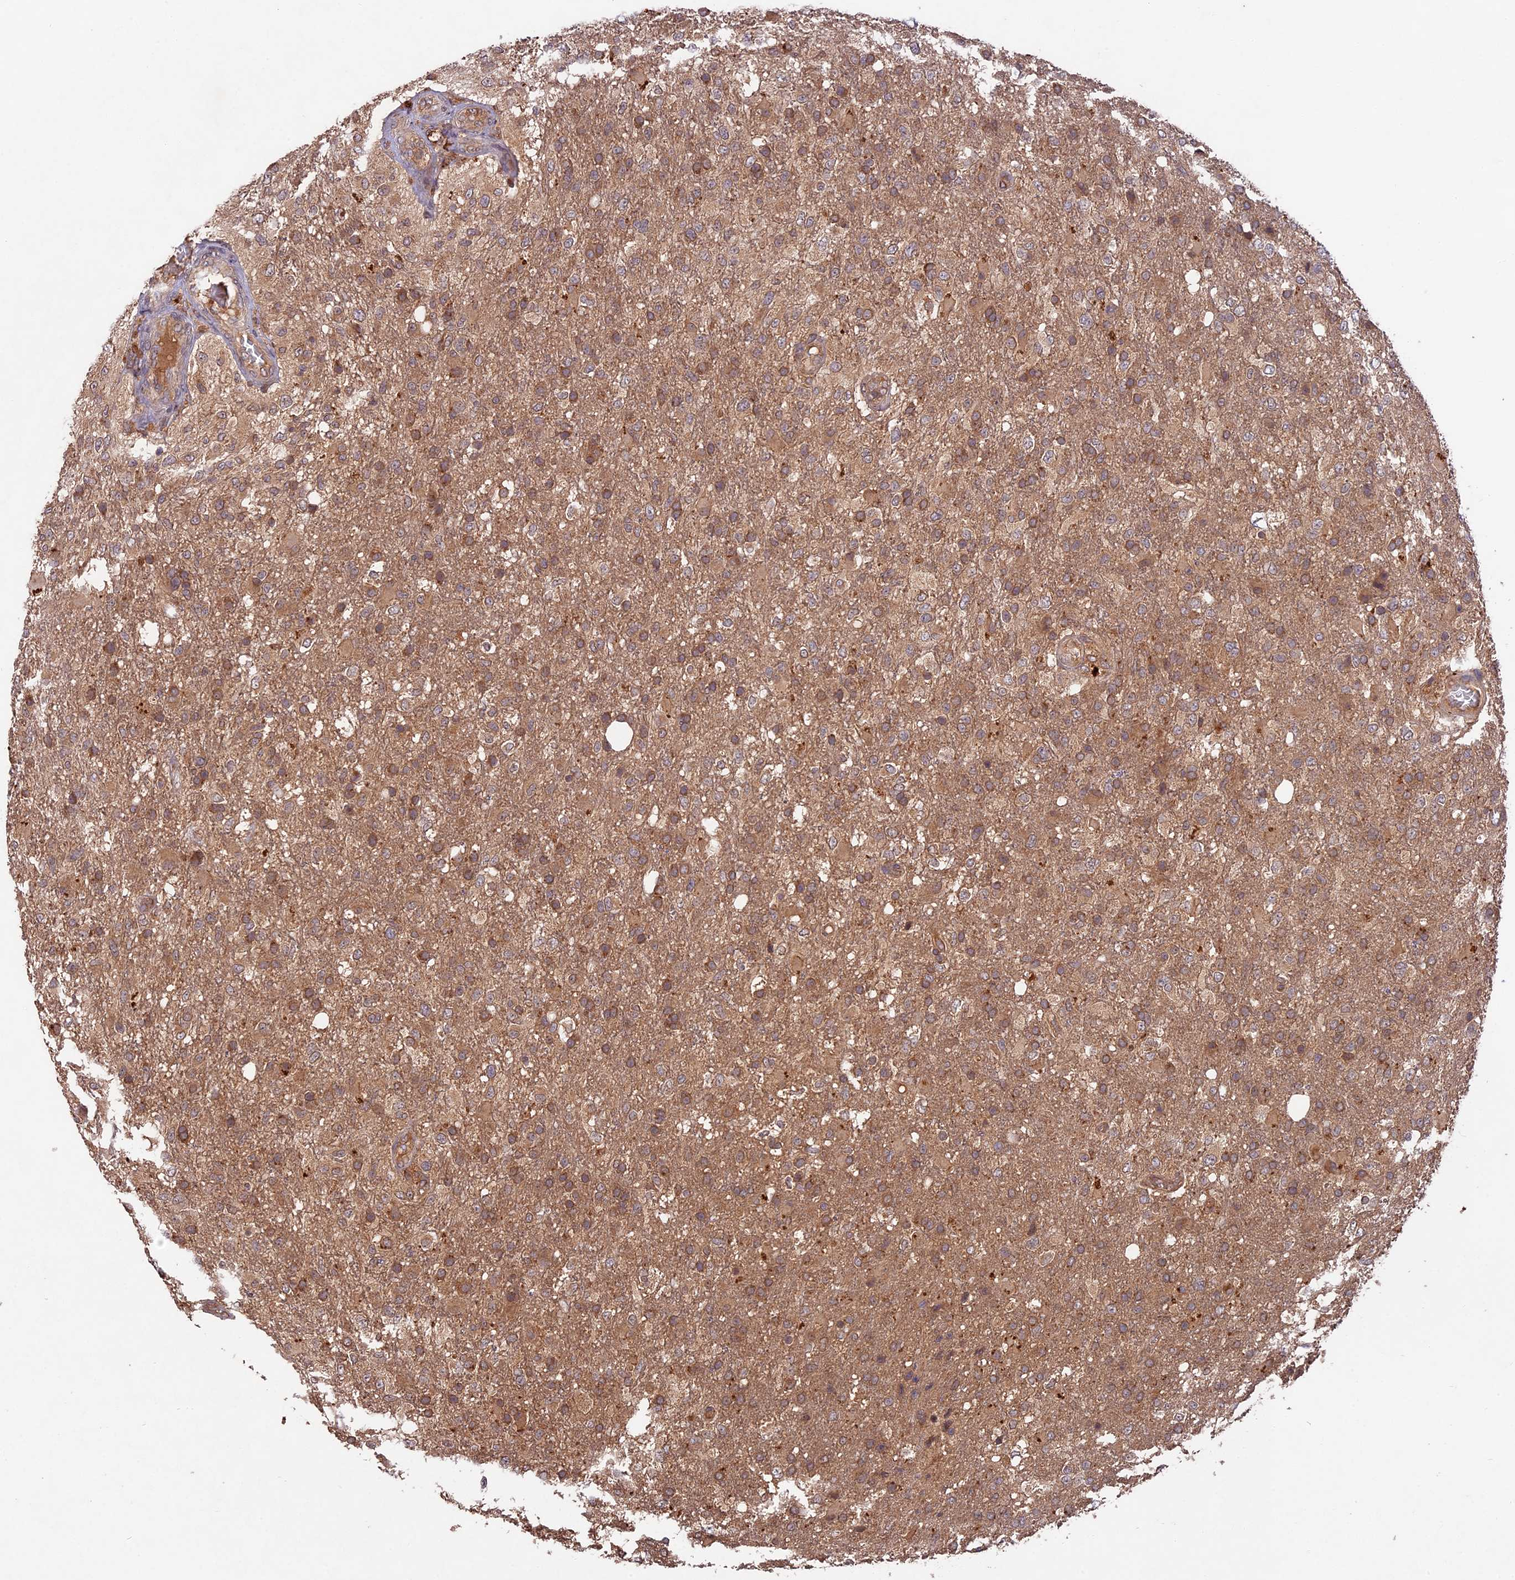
{"staining": {"intensity": "moderate", "quantity": ">75%", "location": "cytoplasmic/membranous"}, "tissue": "glioma", "cell_type": "Tumor cells", "image_type": "cancer", "snomed": [{"axis": "morphology", "description": "Glioma, malignant, High grade"}, {"axis": "topography", "description": "Brain"}], "caption": "DAB immunohistochemical staining of malignant high-grade glioma exhibits moderate cytoplasmic/membranous protein expression in approximately >75% of tumor cells.", "gene": "CHAC1", "patient": {"sex": "female", "age": 74}}